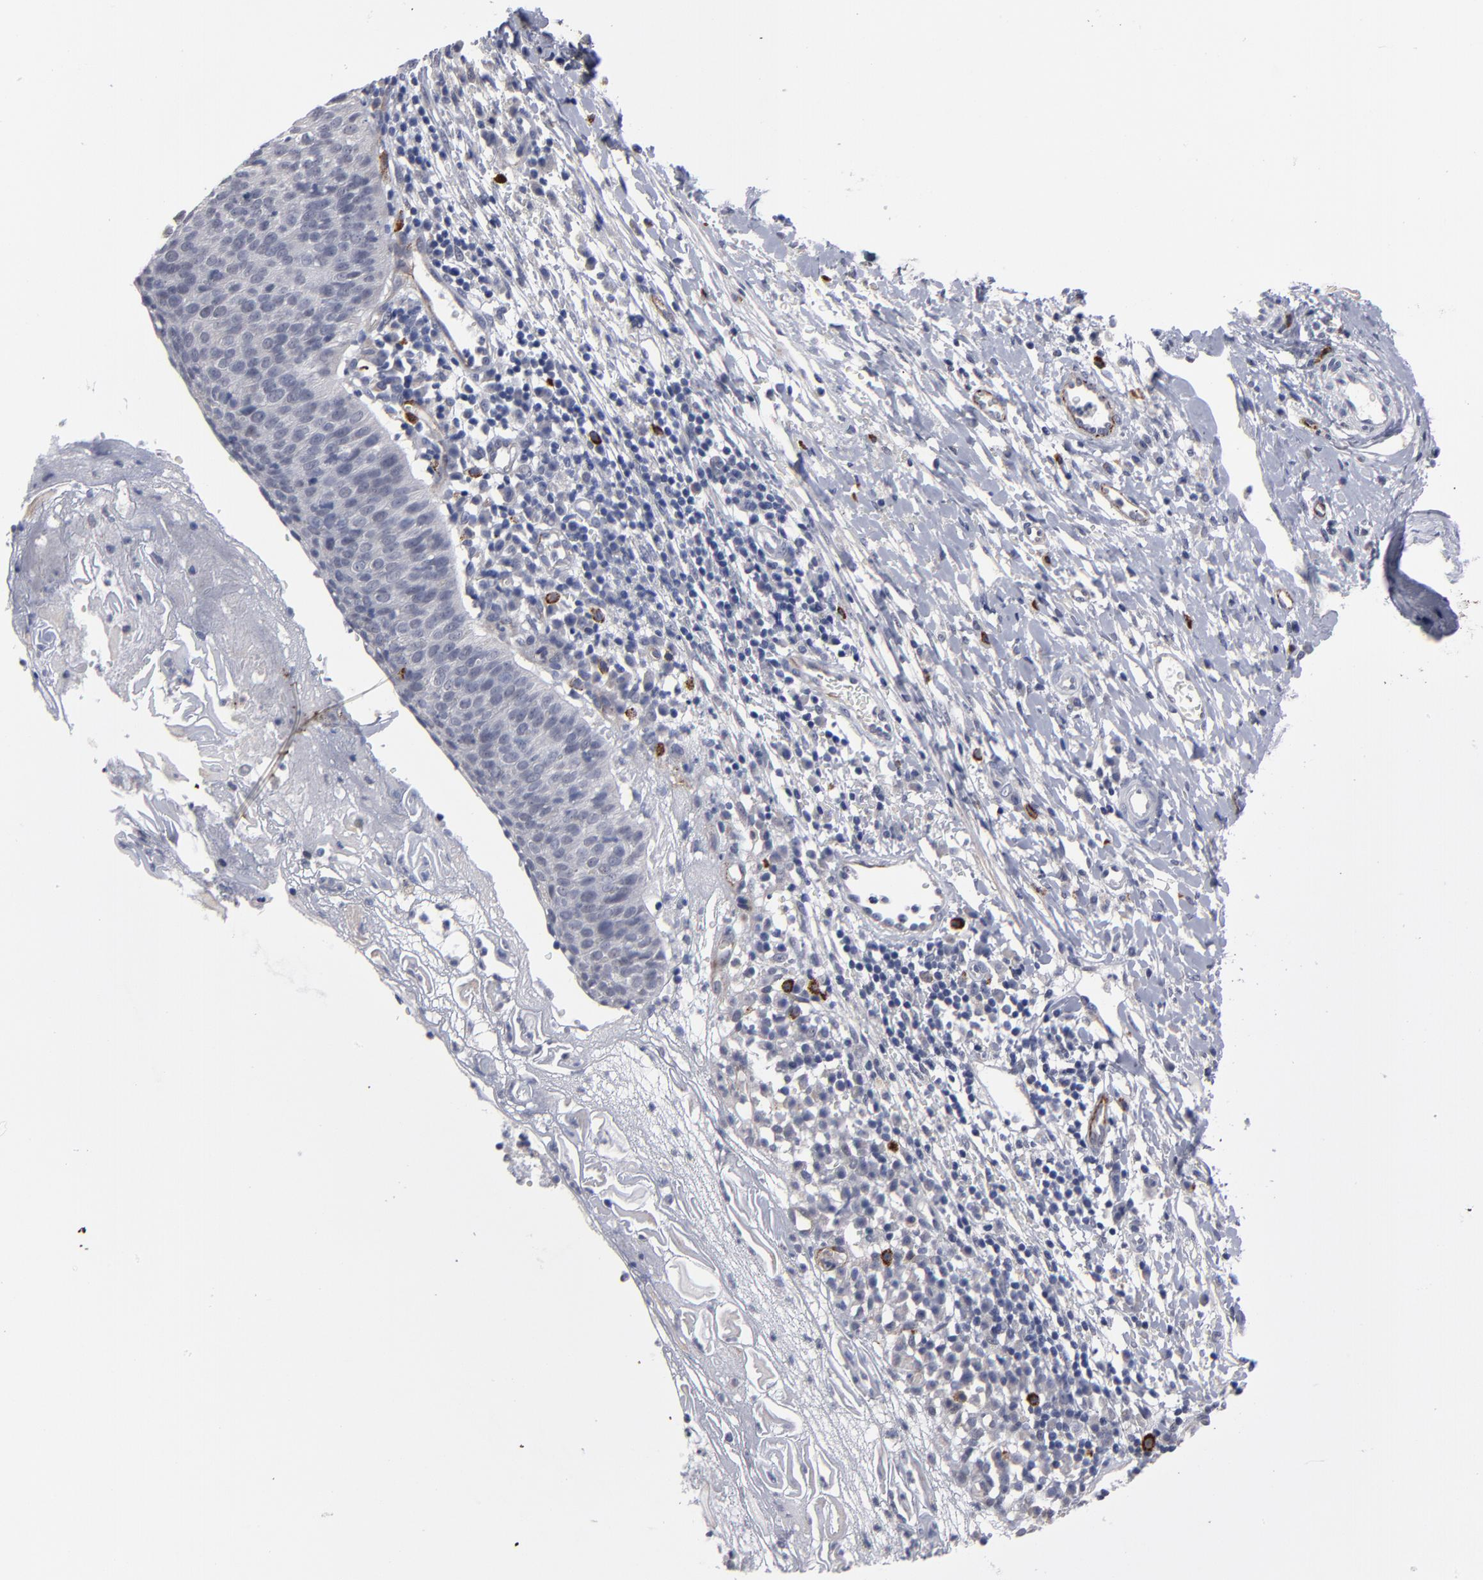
{"staining": {"intensity": "negative", "quantity": "none", "location": "none"}, "tissue": "cervical cancer", "cell_type": "Tumor cells", "image_type": "cancer", "snomed": [{"axis": "morphology", "description": "Normal tissue, NOS"}, {"axis": "morphology", "description": "Squamous cell carcinoma, NOS"}, {"axis": "topography", "description": "Cervix"}], "caption": "There is no significant positivity in tumor cells of cervical squamous cell carcinoma. The staining was performed using DAB (3,3'-diaminobenzidine) to visualize the protein expression in brown, while the nuclei were stained in blue with hematoxylin (Magnification: 20x).", "gene": "ZNF175", "patient": {"sex": "female", "age": 39}}